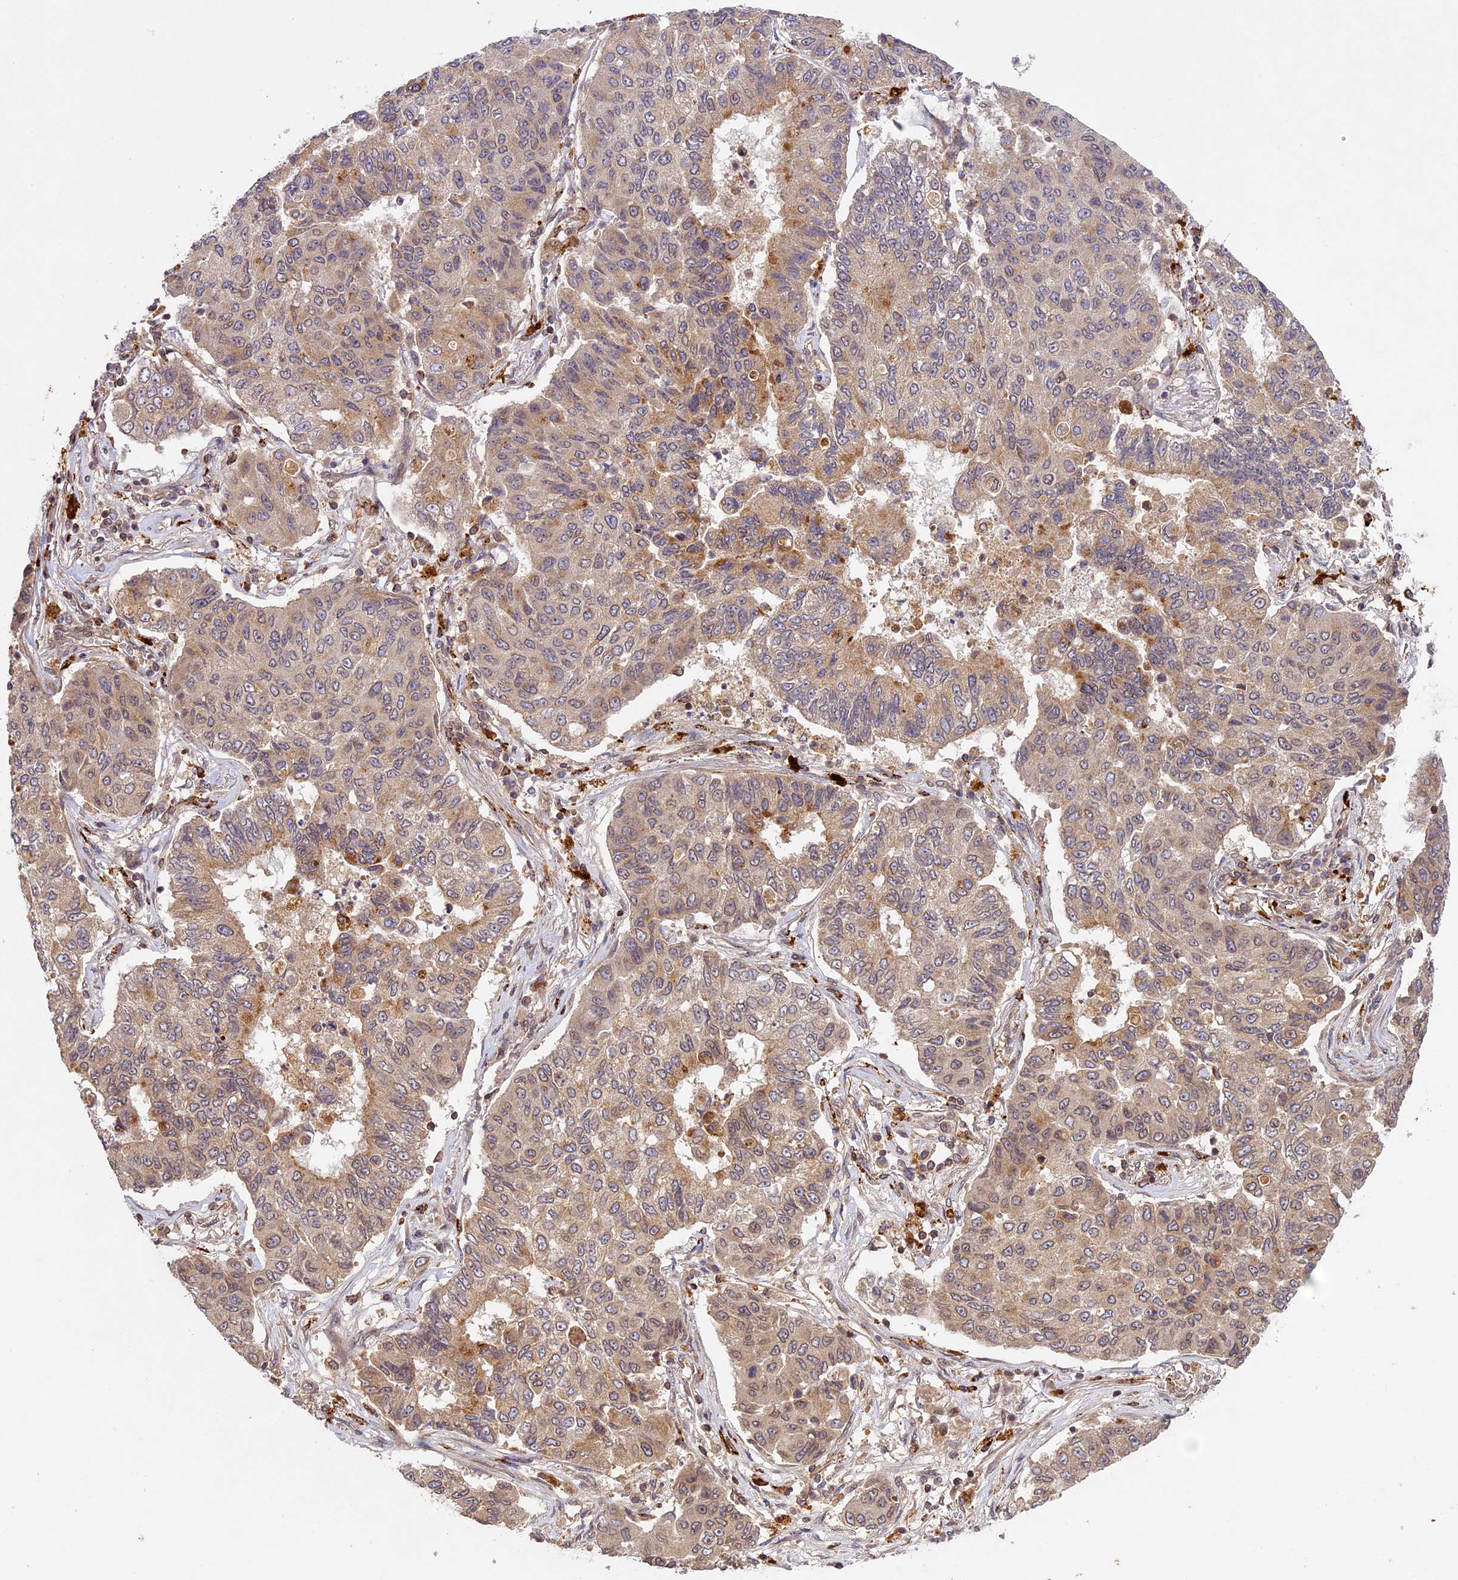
{"staining": {"intensity": "moderate", "quantity": "<25%", "location": "cytoplasmic/membranous"}, "tissue": "lung cancer", "cell_type": "Tumor cells", "image_type": "cancer", "snomed": [{"axis": "morphology", "description": "Squamous cell carcinoma, NOS"}, {"axis": "topography", "description": "Lung"}], "caption": "Lung squamous cell carcinoma stained with a protein marker displays moderate staining in tumor cells.", "gene": "DGKH", "patient": {"sex": "male", "age": 74}}